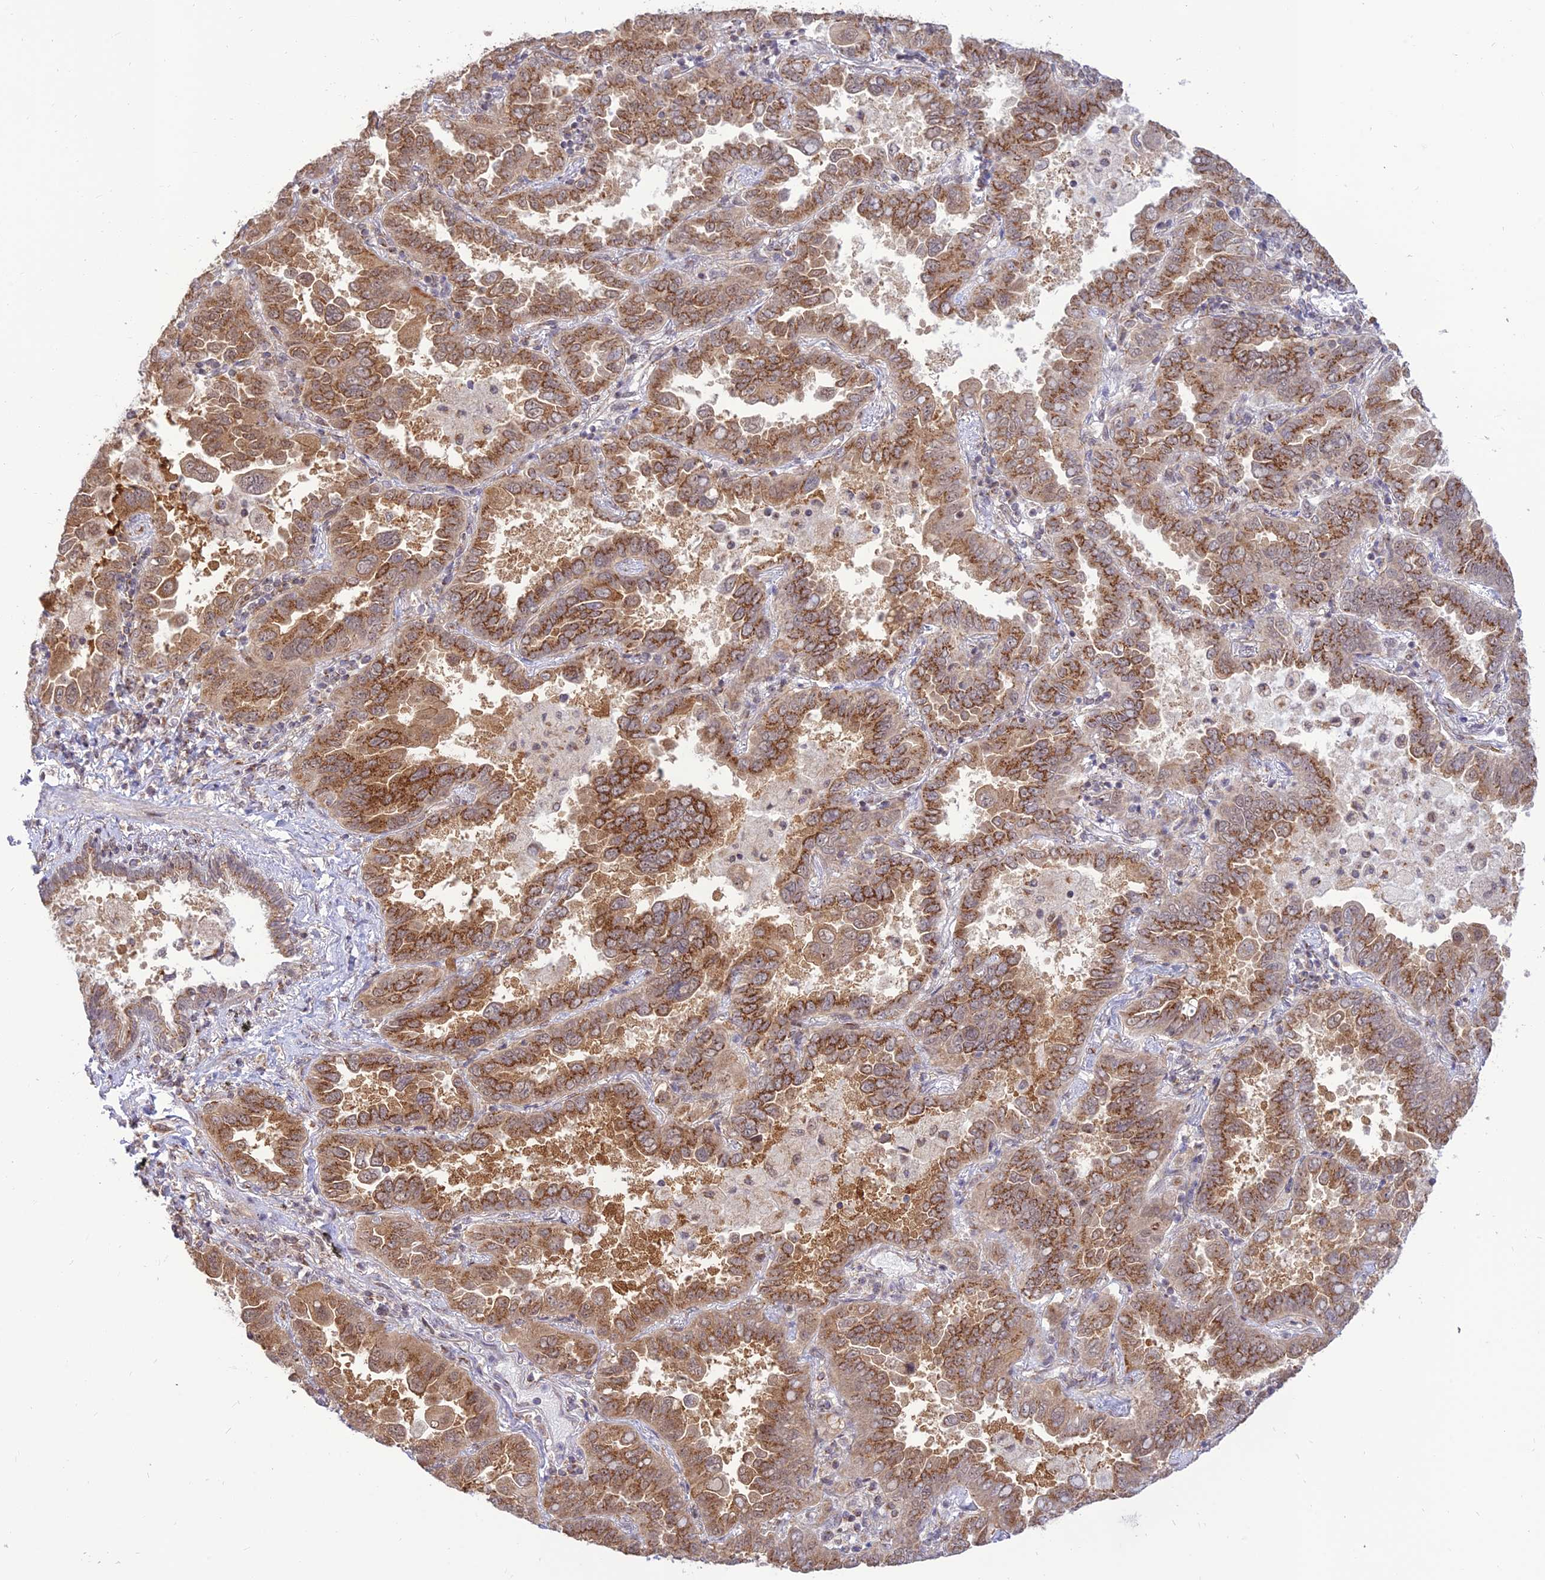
{"staining": {"intensity": "strong", "quantity": ">75%", "location": "cytoplasmic/membranous"}, "tissue": "lung cancer", "cell_type": "Tumor cells", "image_type": "cancer", "snomed": [{"axis": "morphology", "description": "Adenocarcinoma, NOS"}, {"axis": "topography", "description": "Lung"}], "caption": "Protein expression by immunohistochemistry (IHC) reveals strong cytoplasmic/membranous expression in approximately >75% of tumor cells in lung cancer (adenocarcinoma).", "gene": "GOLGA3", "patient": {"sex": "male", "age": 64}}